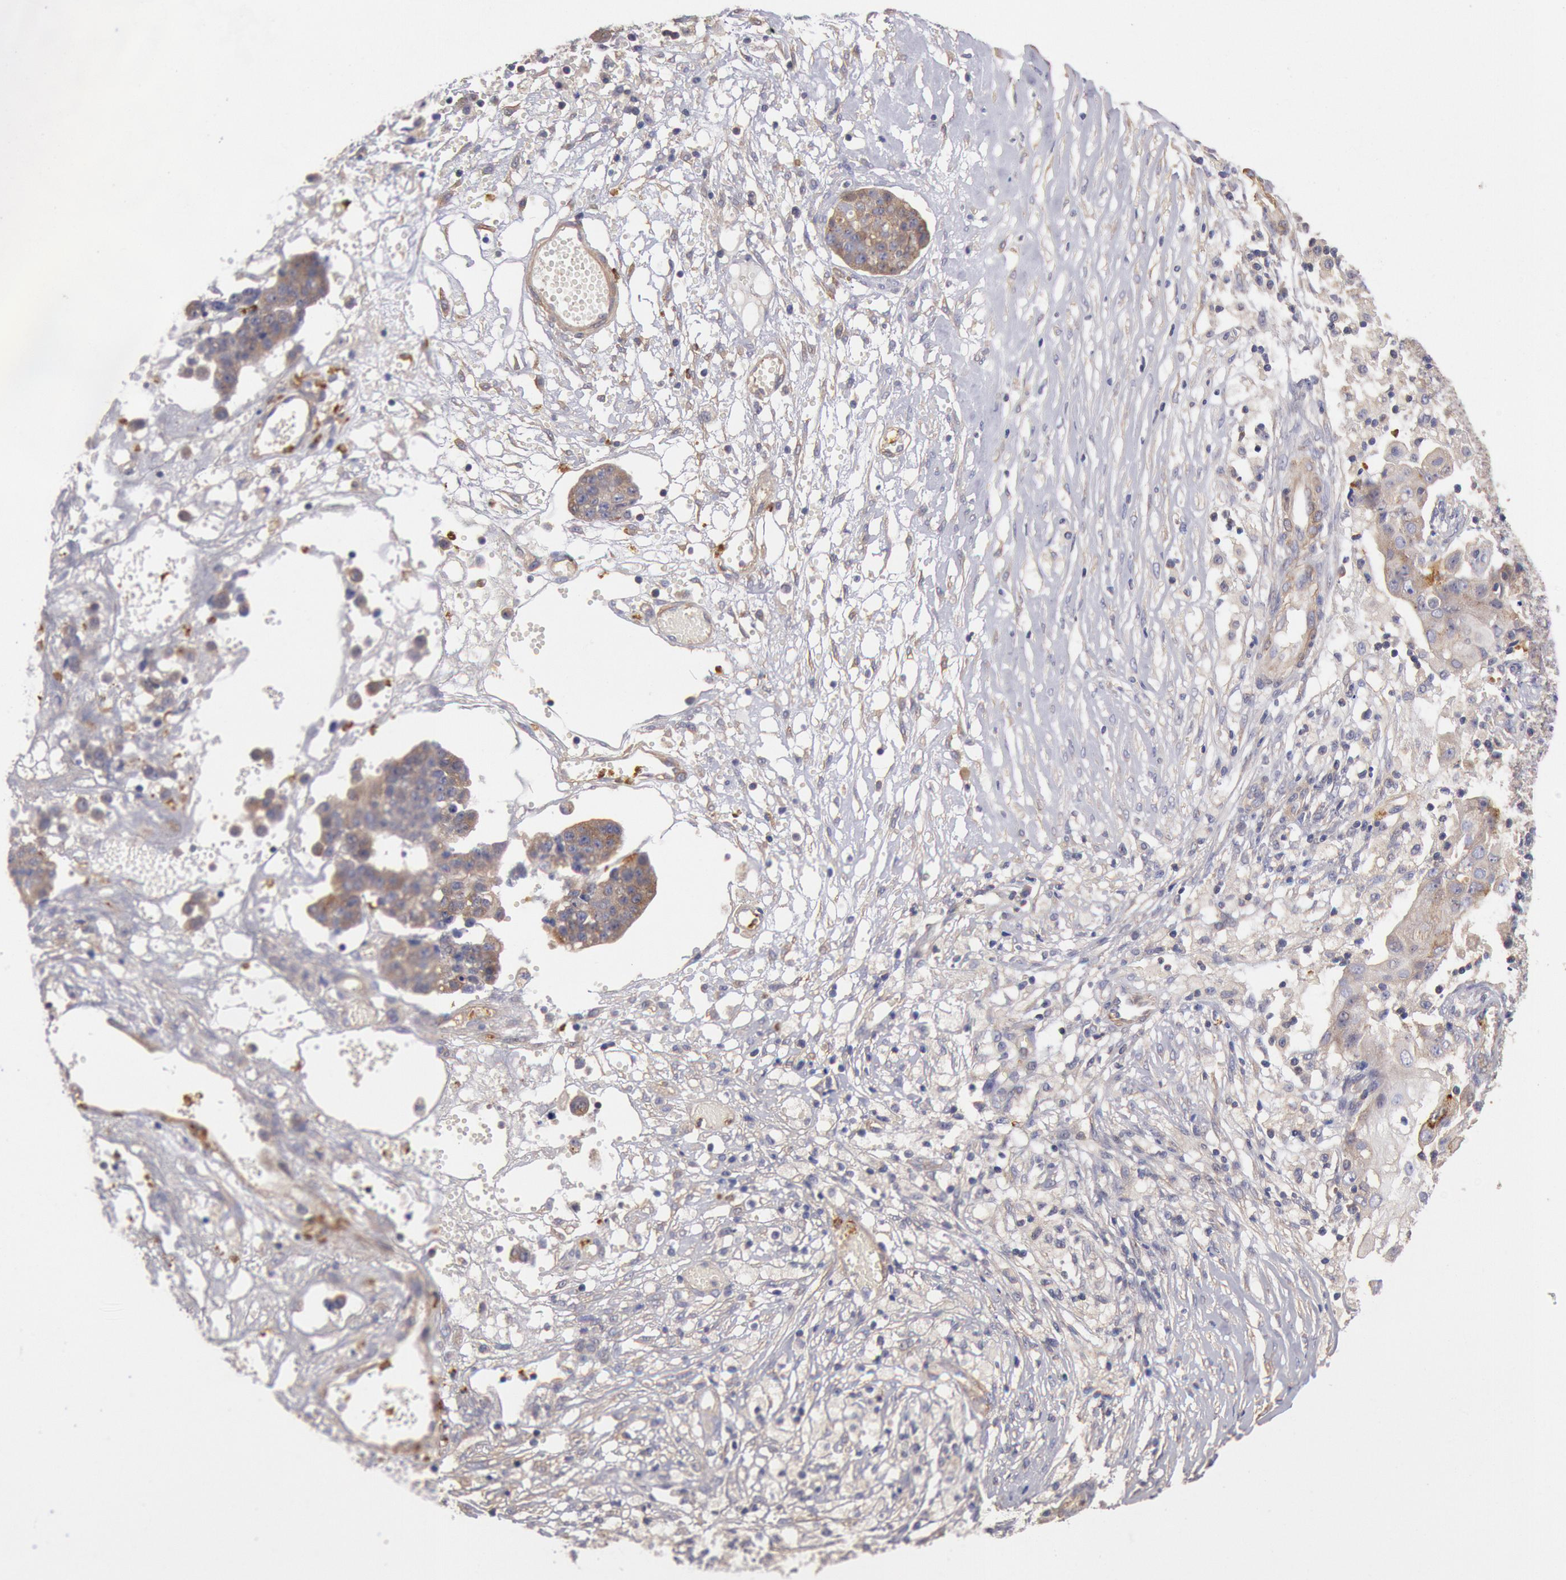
{"staining": {"intensity": "weak", "quantity": "25%-75%", "location": "cytoplasmic/membranous"}, "tissue": "ovarian cancer", "cell_type": "Tumor cells", "image_type": "cancer", "snomed": [{"axis": "morphology", "description": "Carcinoma, endometroid"}, {"axis": "topography", "description": "Ovary"}], "caption": "Brown immunohistochemical staining in endometroid carcinoma (ovarian) exhibits weak cytoplasmic/membranous expression in about 25%-75% of tumor cells.", "gene": "TMED8", "patient": {"sex": "female", "age": 42}}